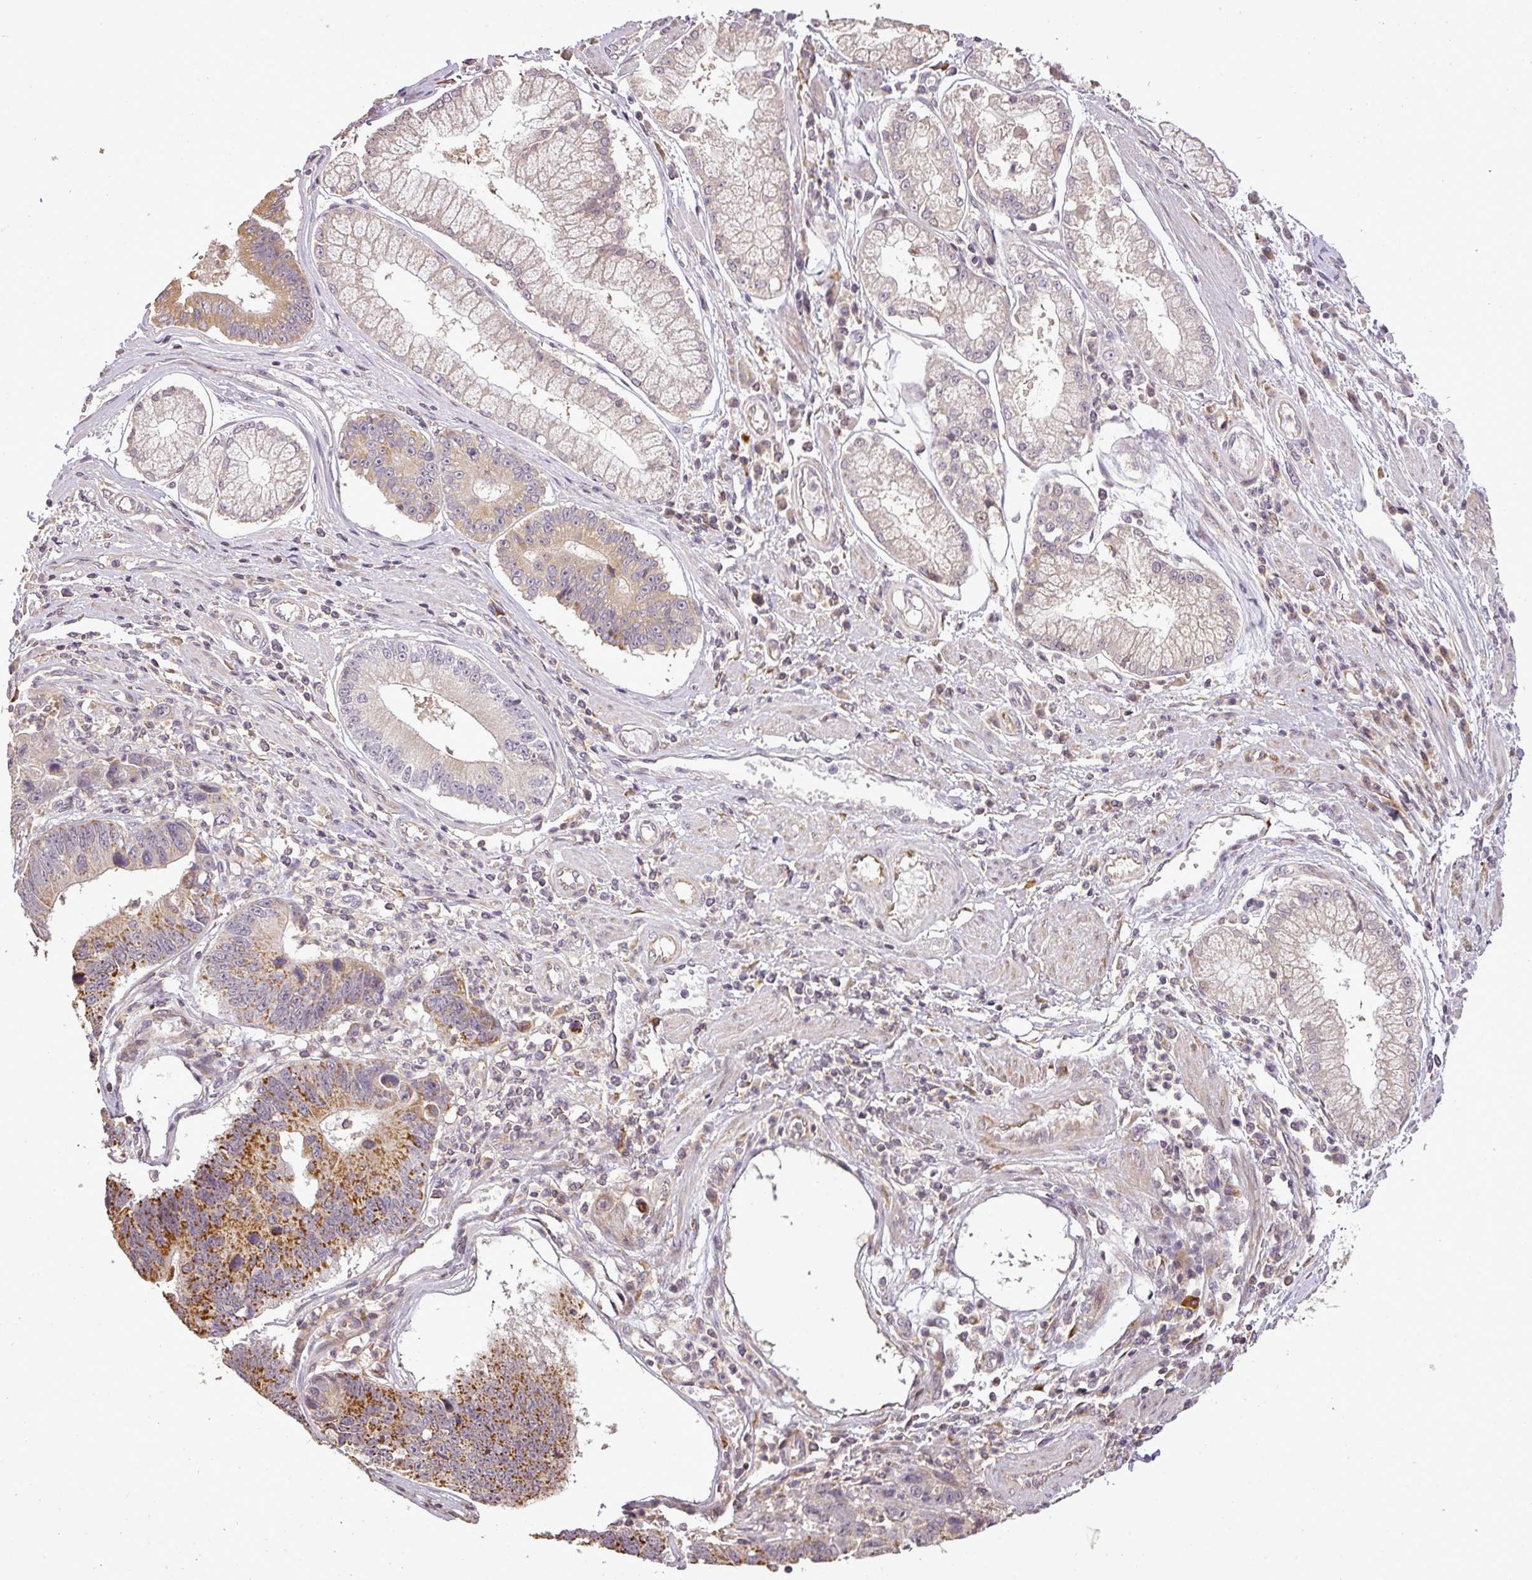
{"staining": {"intensity": "strong", "quantity": "25%-75%", "location": "cytoplasmic/membranous"}, "tissue": "stomach cancer", "cell_type": "Tumor cells", "image_type": "cancer", "snomed": [{"axis": "morphology", "description": "Adenocarcinoma, NOS"}, {"axis": "topography", "description": "Stomach"}], "caption": "Strong cytoplasmic/membranous staining is identified in approximately 25%-75% of tumor cells in adenocarcinoma (stomach).", "gene": "FAIM", "patient": {"sex": "male", "age": 59}}